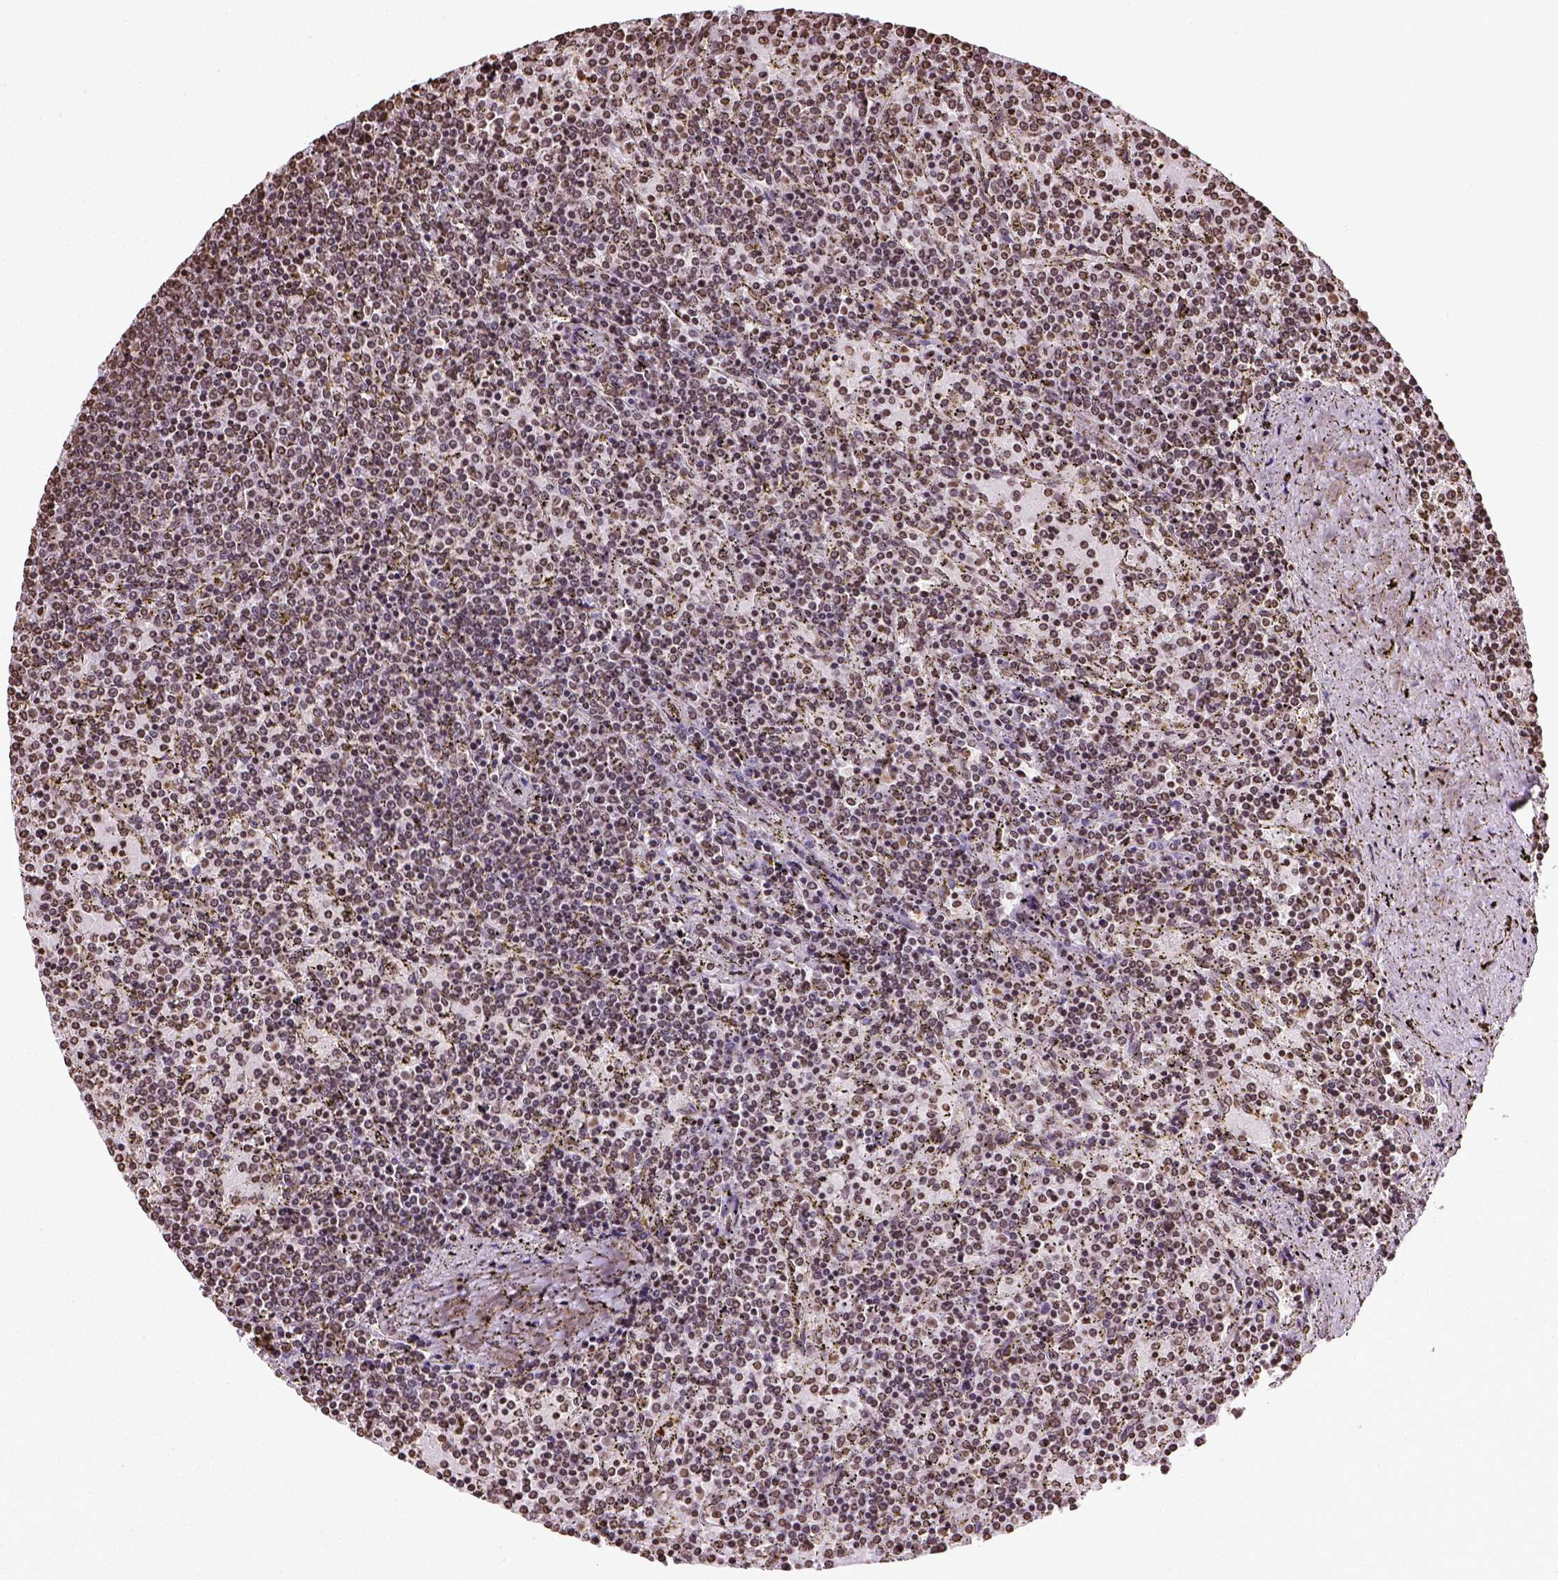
{"staining": {"intensity": "moderate", "quantity": ">75%", "location": "nuclear"}, "tissue": "lymphoma", "cell_type": "Tumor cells", "image_type": "cancer", "snomed": [{"axis": "morphology", "description": "Malignant lymphoma, non-Hodgkin's type, Low grade"}, {"axis": "topography", "description": "Spleen"}], "caption": "Immunohistochemistry staining of low-grade malignant lymphoma, non-Hodgkin's type, which shows medium levels of moderate nuclear positivity in about >75% of tumor cells indicating moderate nuclear protein staining. The staining was performed using DAB (3,3'-diaminobenzidine) (brown) for protein detection and nuclei were counterstained in hematoxylin (blue).", "gene": "ZNF75D", "patient": {"sex": "female", "age": 77}}